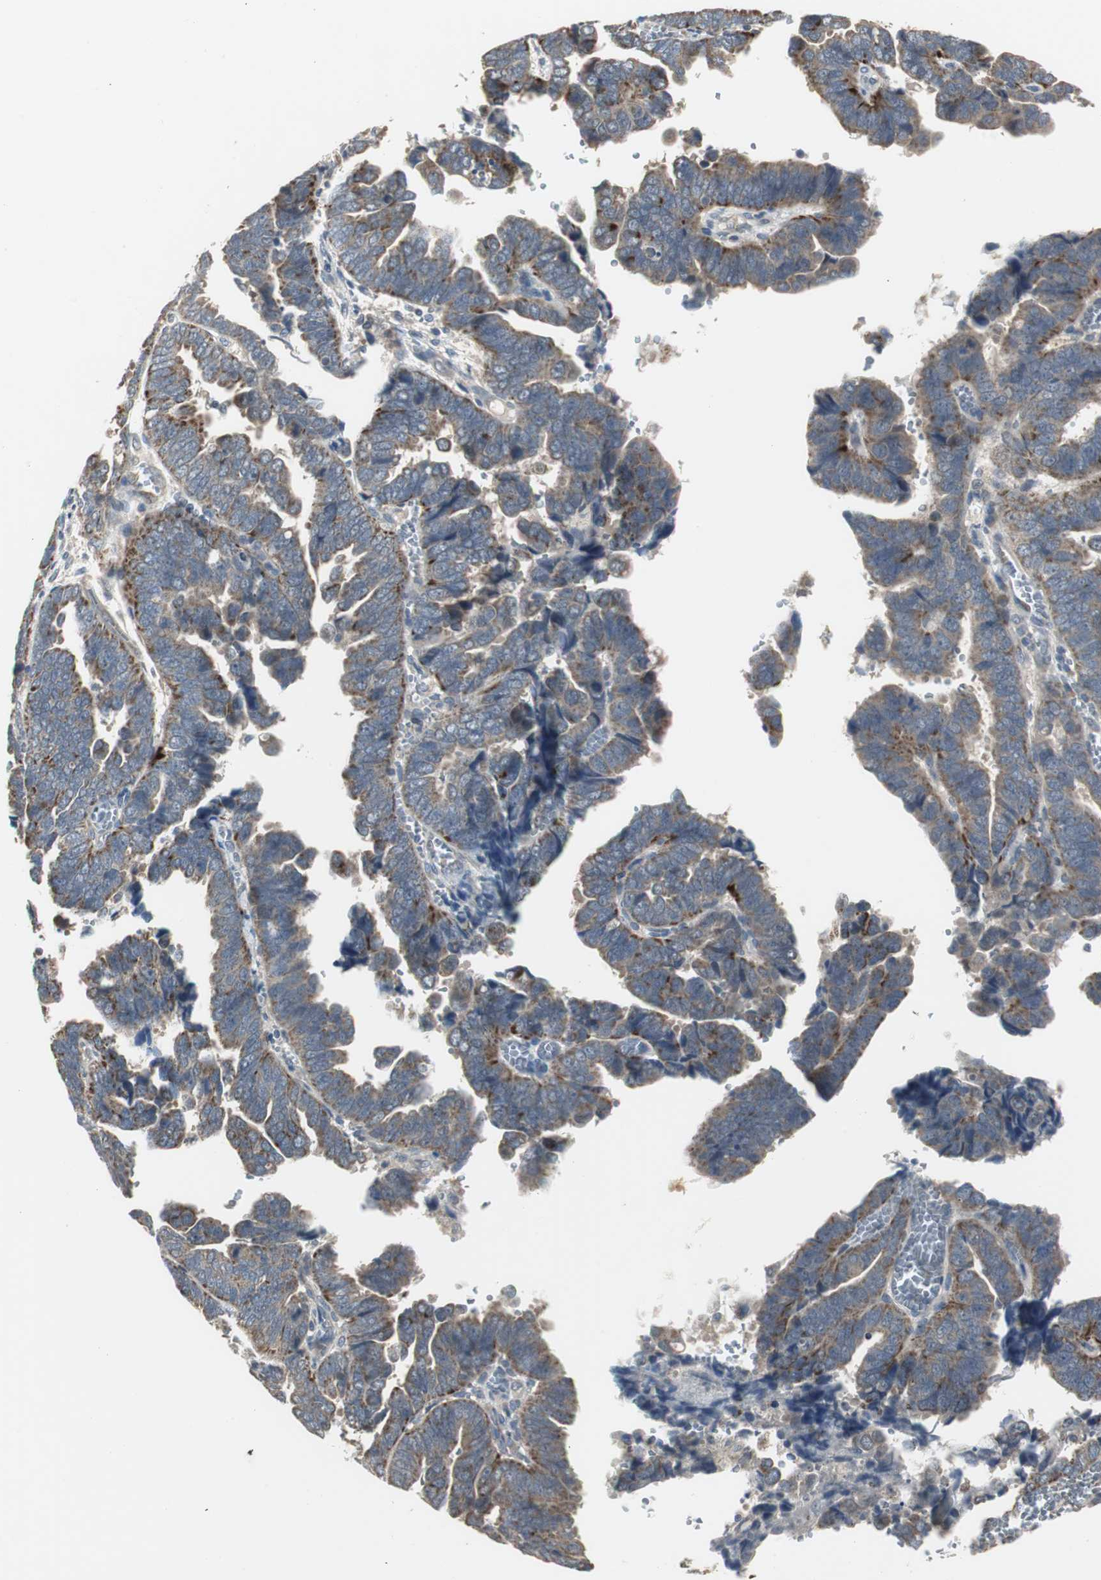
{"staining": {"intensity": "moderate", "quantity": ">75%", "location": "cytoplasmic/membranous"}, "tissue": "endometrial cancer", "cell_type": "Tumor cells", "image_type": "cancer", "snomed": [{"axis": "morphology", "description": "Adenocarcinoma, NOS"}, {"axis": "topography", "description": "Endometrium"}], "caption": "Immunohistochemistry (IHC) of adenocarcinoma (endometrial) demonstrates medium levels of moderate cytoplasmic/membranous staining in approximately >75% of tumor cells.", "gene": "MYT1", "patient": {"sex": "female", "age": 75}}